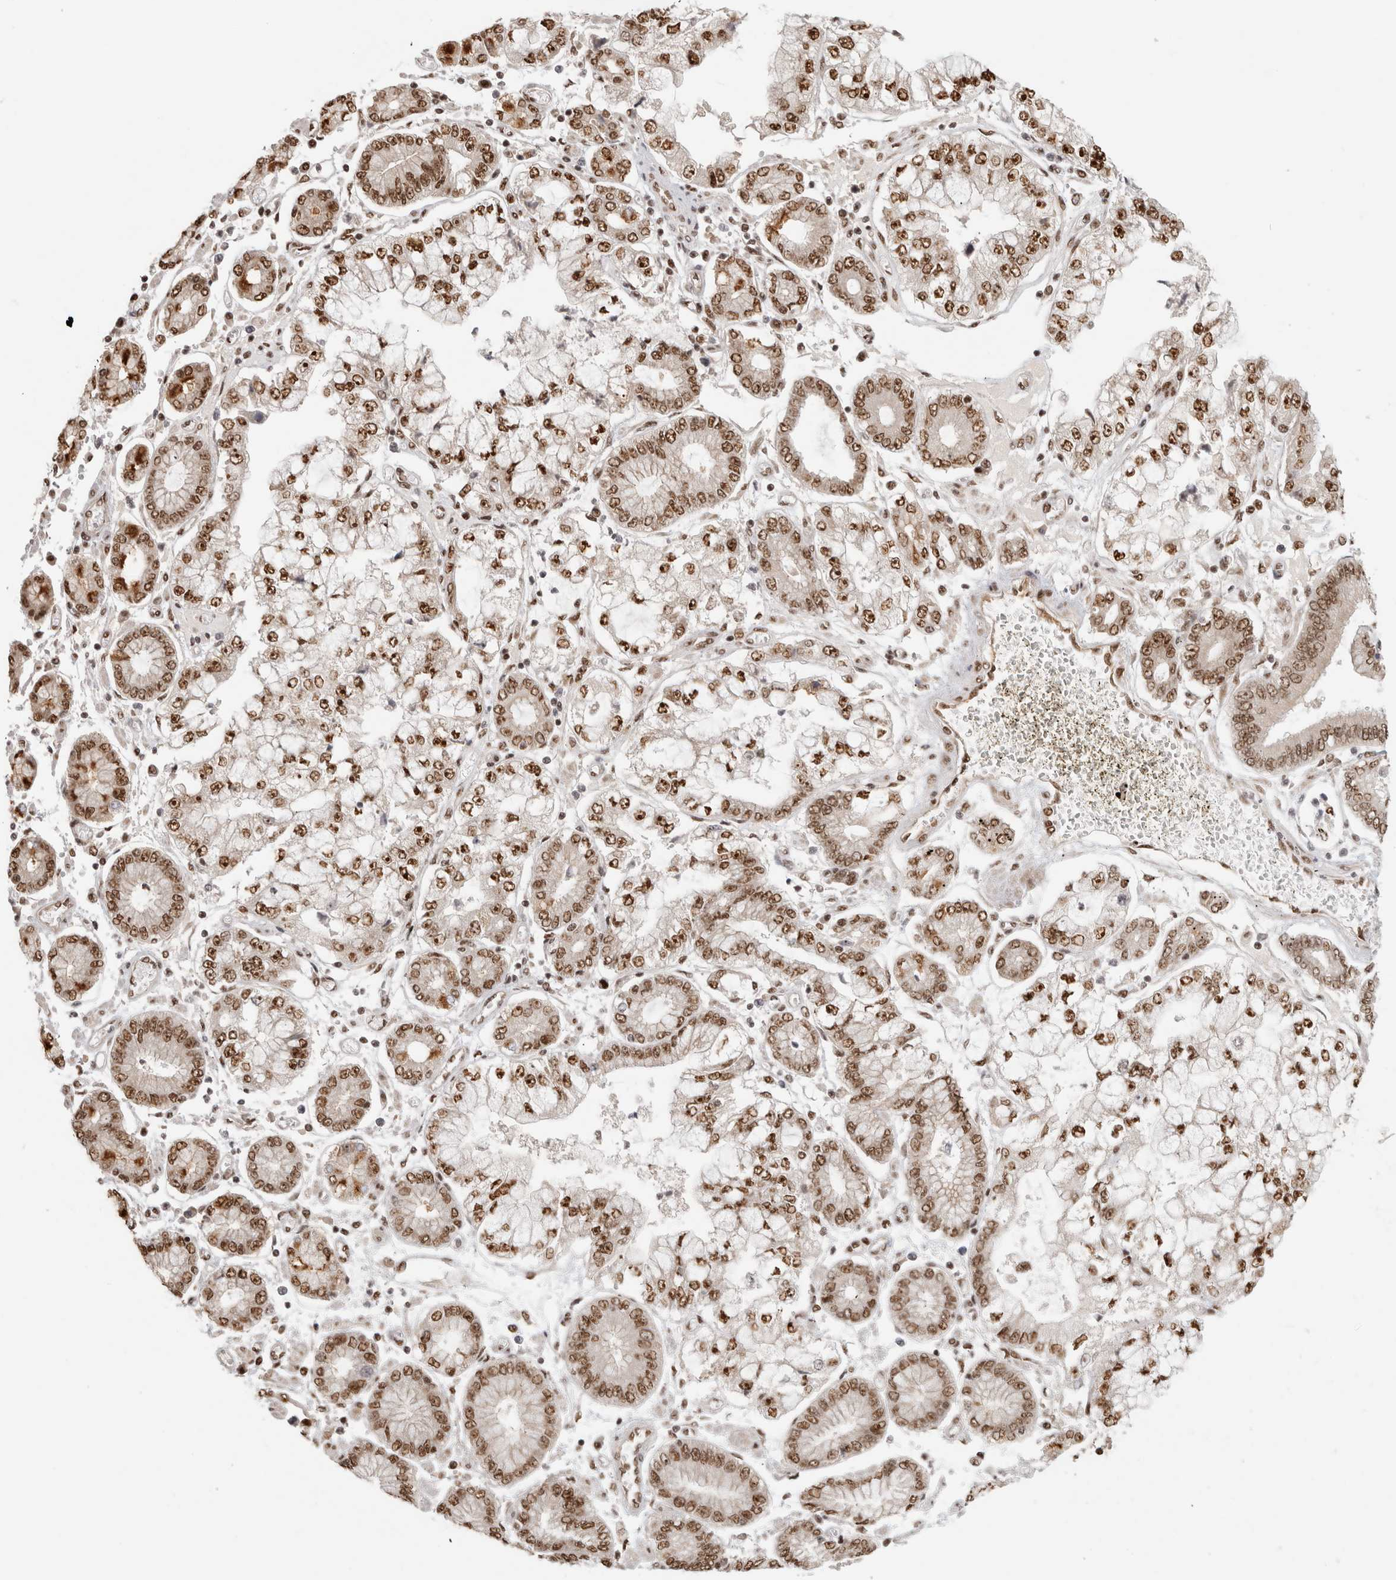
{"staining": {"intensity": "moderate", "quantity": ">75%", "location": "nuclear"}, "tissue": "stomach cancer", "cell_type": "Tumor cells", "image_type": "cancer", "snomed": [{"axis": "morphology", "description": "Adenocarcinoma, NOS"}, {"axis": "topography", "description": "Stomach"}], "caption": "A photomicrograph of human stomach cancer (adenocarcinoma) stained for a protein exhibits moderate nuclear brown staining in tumor cells. (DAB = brown stain, brightfield microscopy at high magnification).", "gene": "EBNA1BP2", "patient": {"sex": "male", "age": 76}}